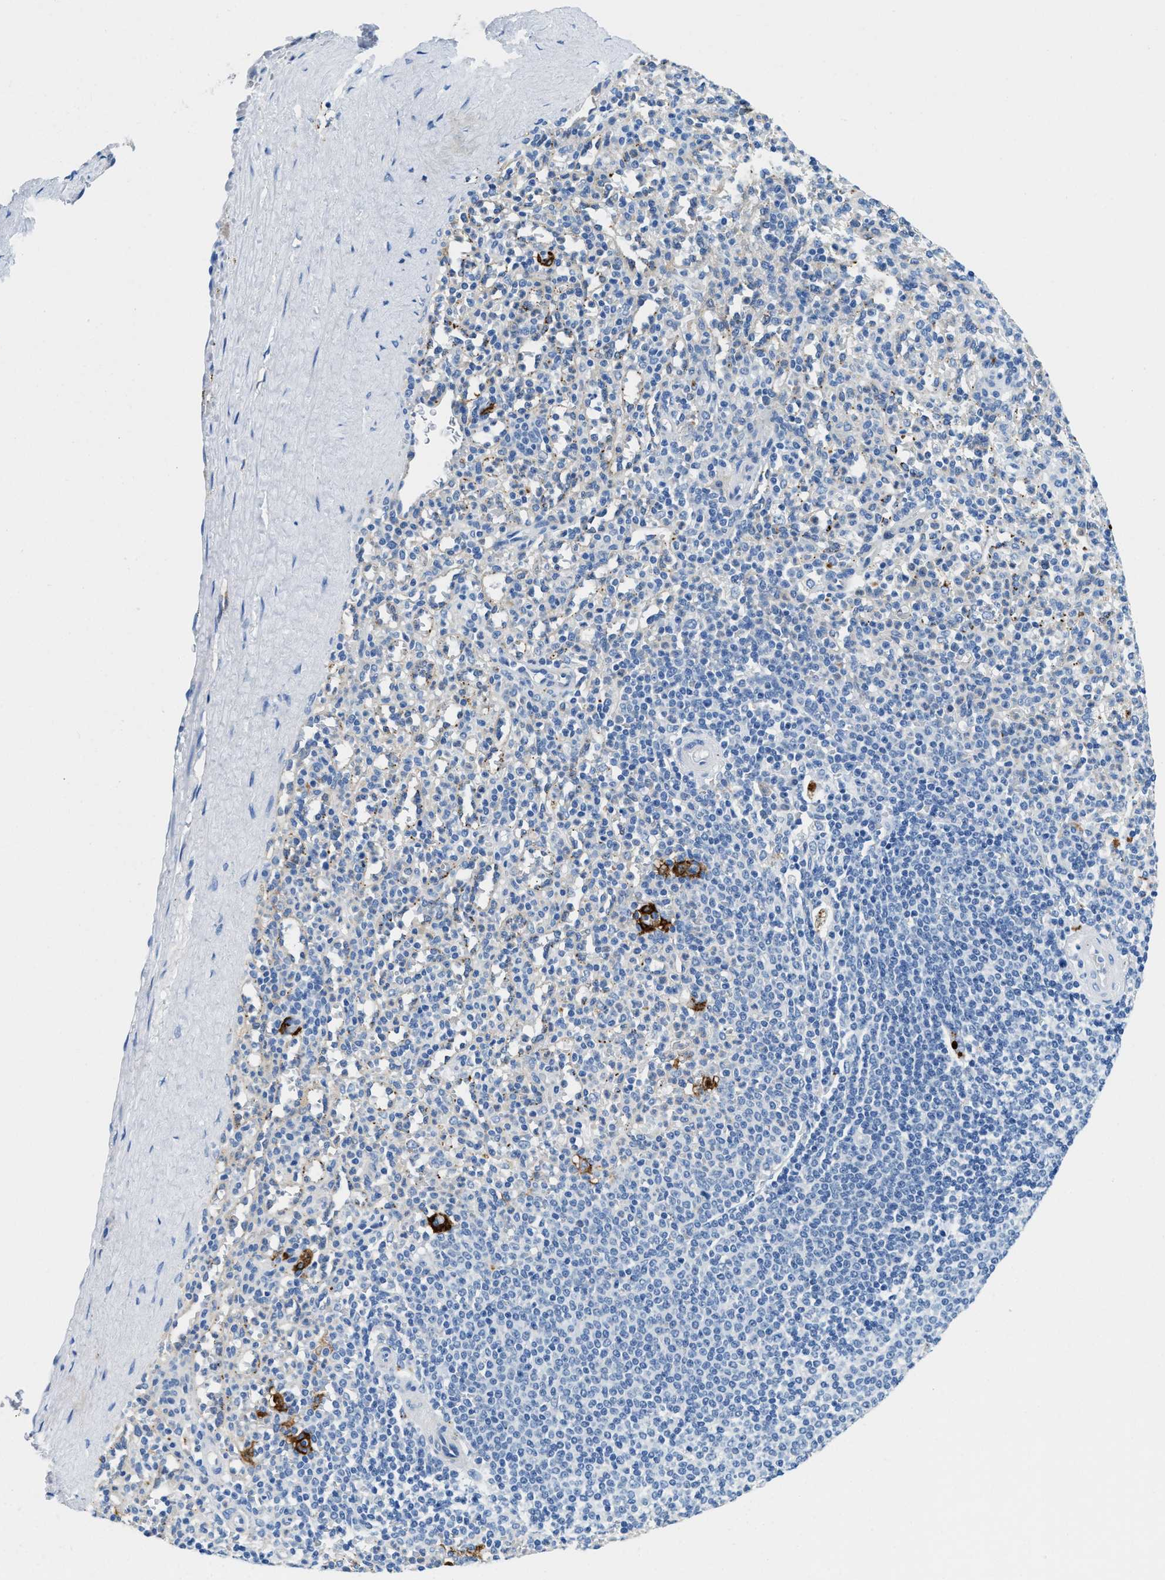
{"staining": {"intensity": "strong", "quantity": "<25%", "location": "cytoplasmic/membranous"}, "tissue": "spleen", "cell_type": "Cells in red pulp", "image_type": "normal", "snomed": [{"axis": "morphology", "description": "Normal tissue, NOS"}, {"axis": "topography", "description": "Spleen"}], "caption": "An image of human spleen stained for a protein shows strong cytoplasmic/membranous brown staining in cells in red pulp. The protein of interest is stained brown, and the nuclei are stained in blue (DAB IHC with brightfield microscopy, high magnification).", "gene": "CD226", "patient": {"sex": "male", "age": 36}}